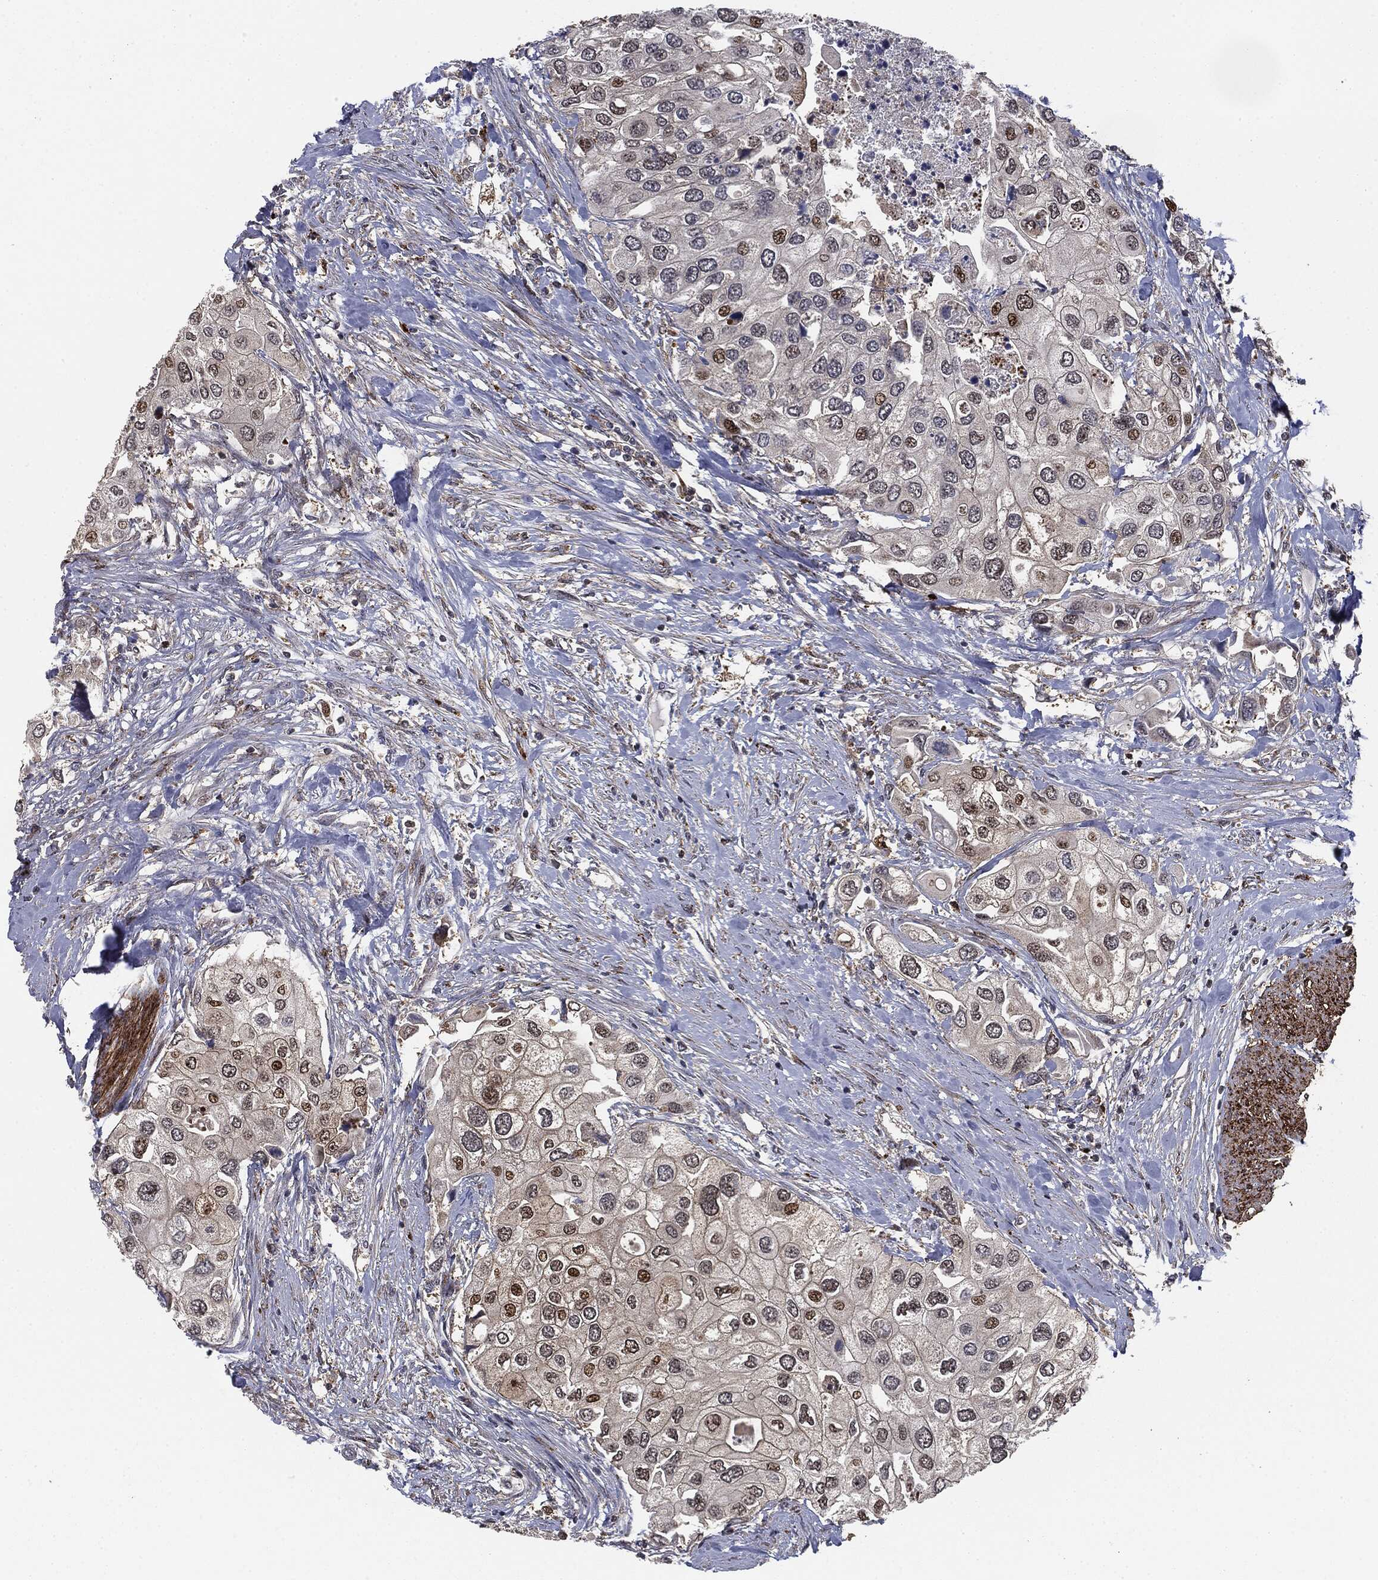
{"staining": {"intensity": "strong", "quantity": "25%-75%", "location": "nuclear"}, "tissue": "urothelial cancer", "cell_type": "Tumor cells", "image_type": "cancer", "snomed": [{"axis": "morphology", "description": "Urothelial carcinoma, High grade"}, {"axis": "topography", "description": "Urinary bladder"}], "caption": "There is high levels of strong nuclear staining in tumor cells of urothelial cancer, as demonstrated by immunohistochemical staining (brown color).", "gene": "PTEN", "patient": {"sex": "male", "age": 64}}